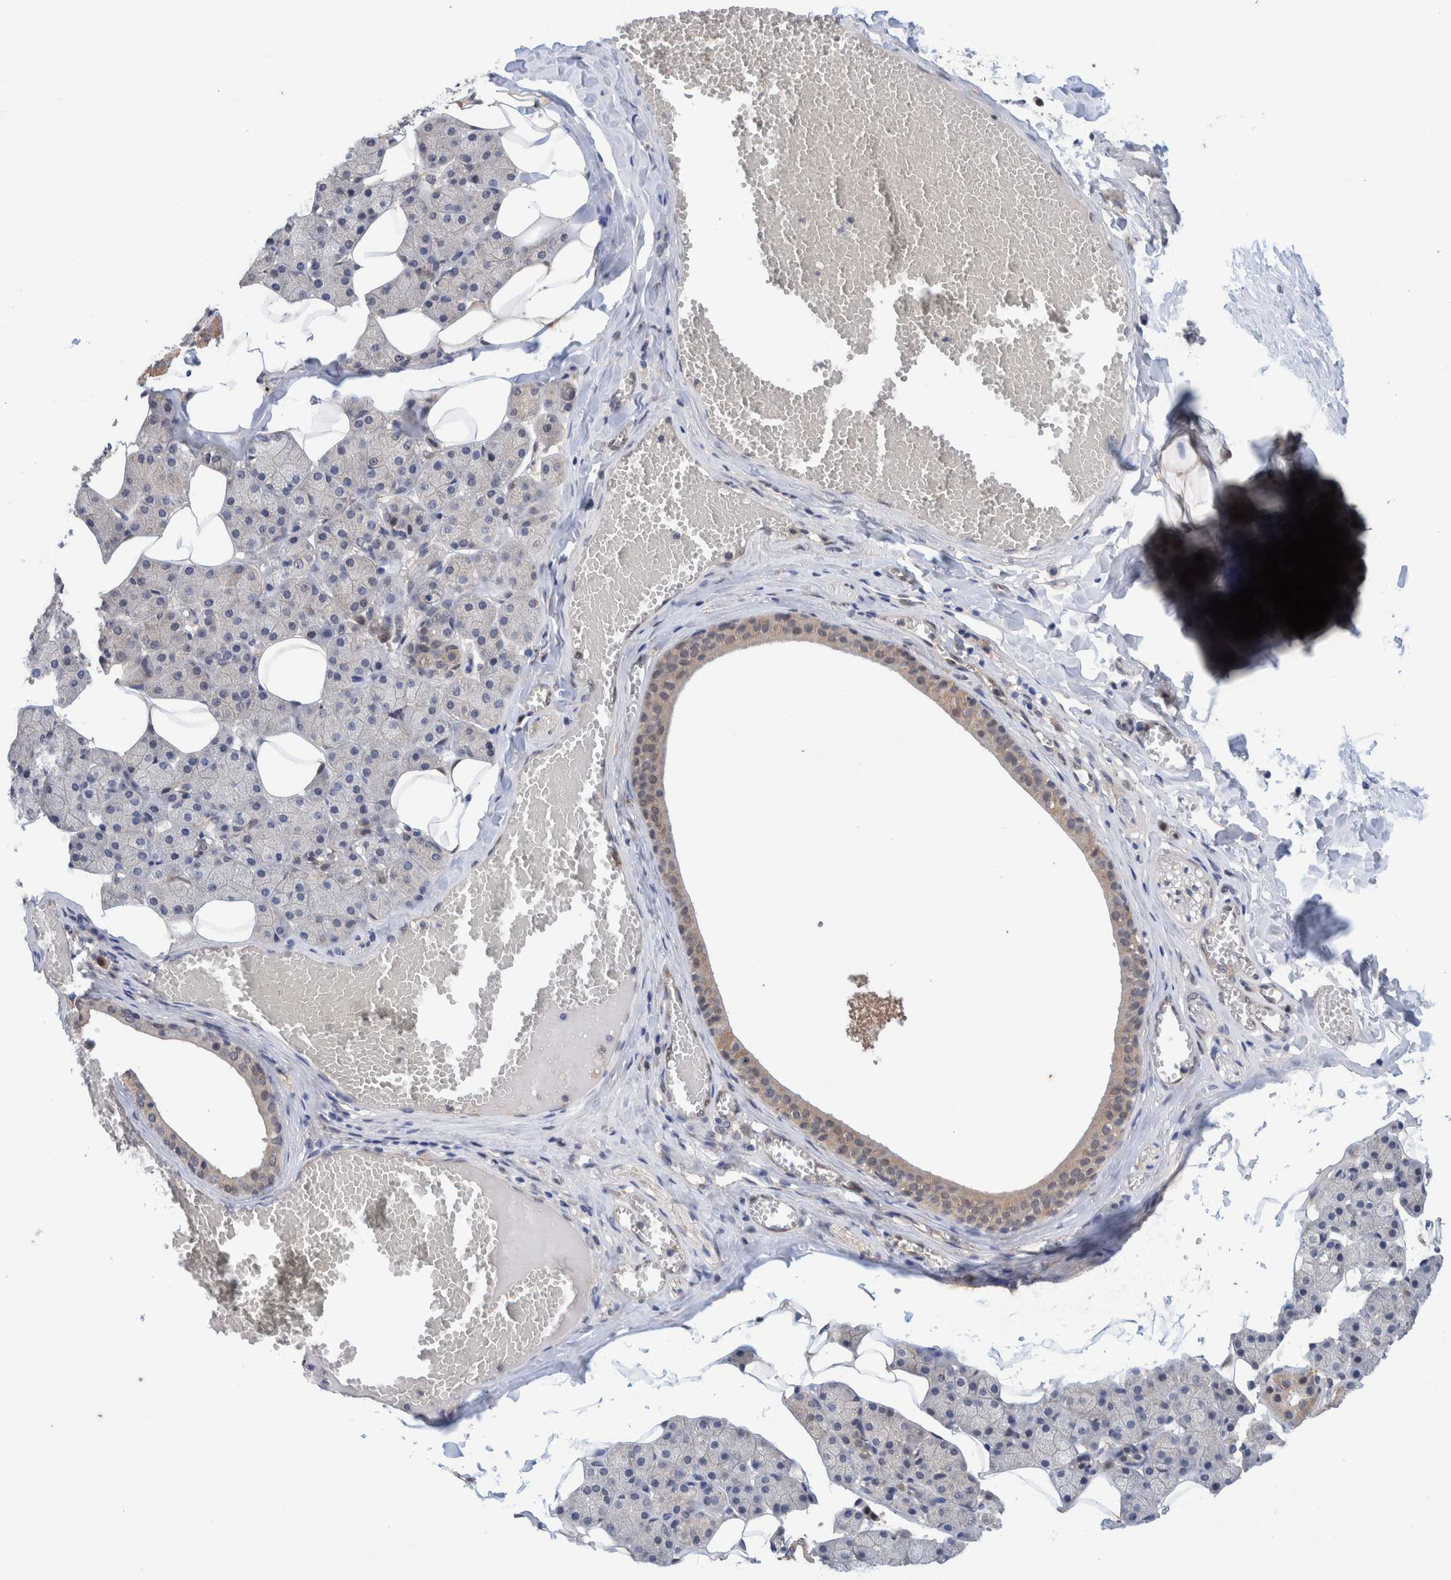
{"staining": {"intensity": "weak", "quantity": "<25%", "location": "cytoplasmic/membranous"}, "tissue": "salivary gland", "cell_type": "Glandular cells", "image_type": "normal", "snomed": [{"axis": "morphology", "description": "Normal tissue, NOS"}, {"axis": "topography", "description": "Salivary gland"}], "caption": "Protein analysis of unremarkable salivary gland demonstrates no significant expression in glandular cells.", "gene": "PFAS", "patient": {"sex": "female", "age": 33}}